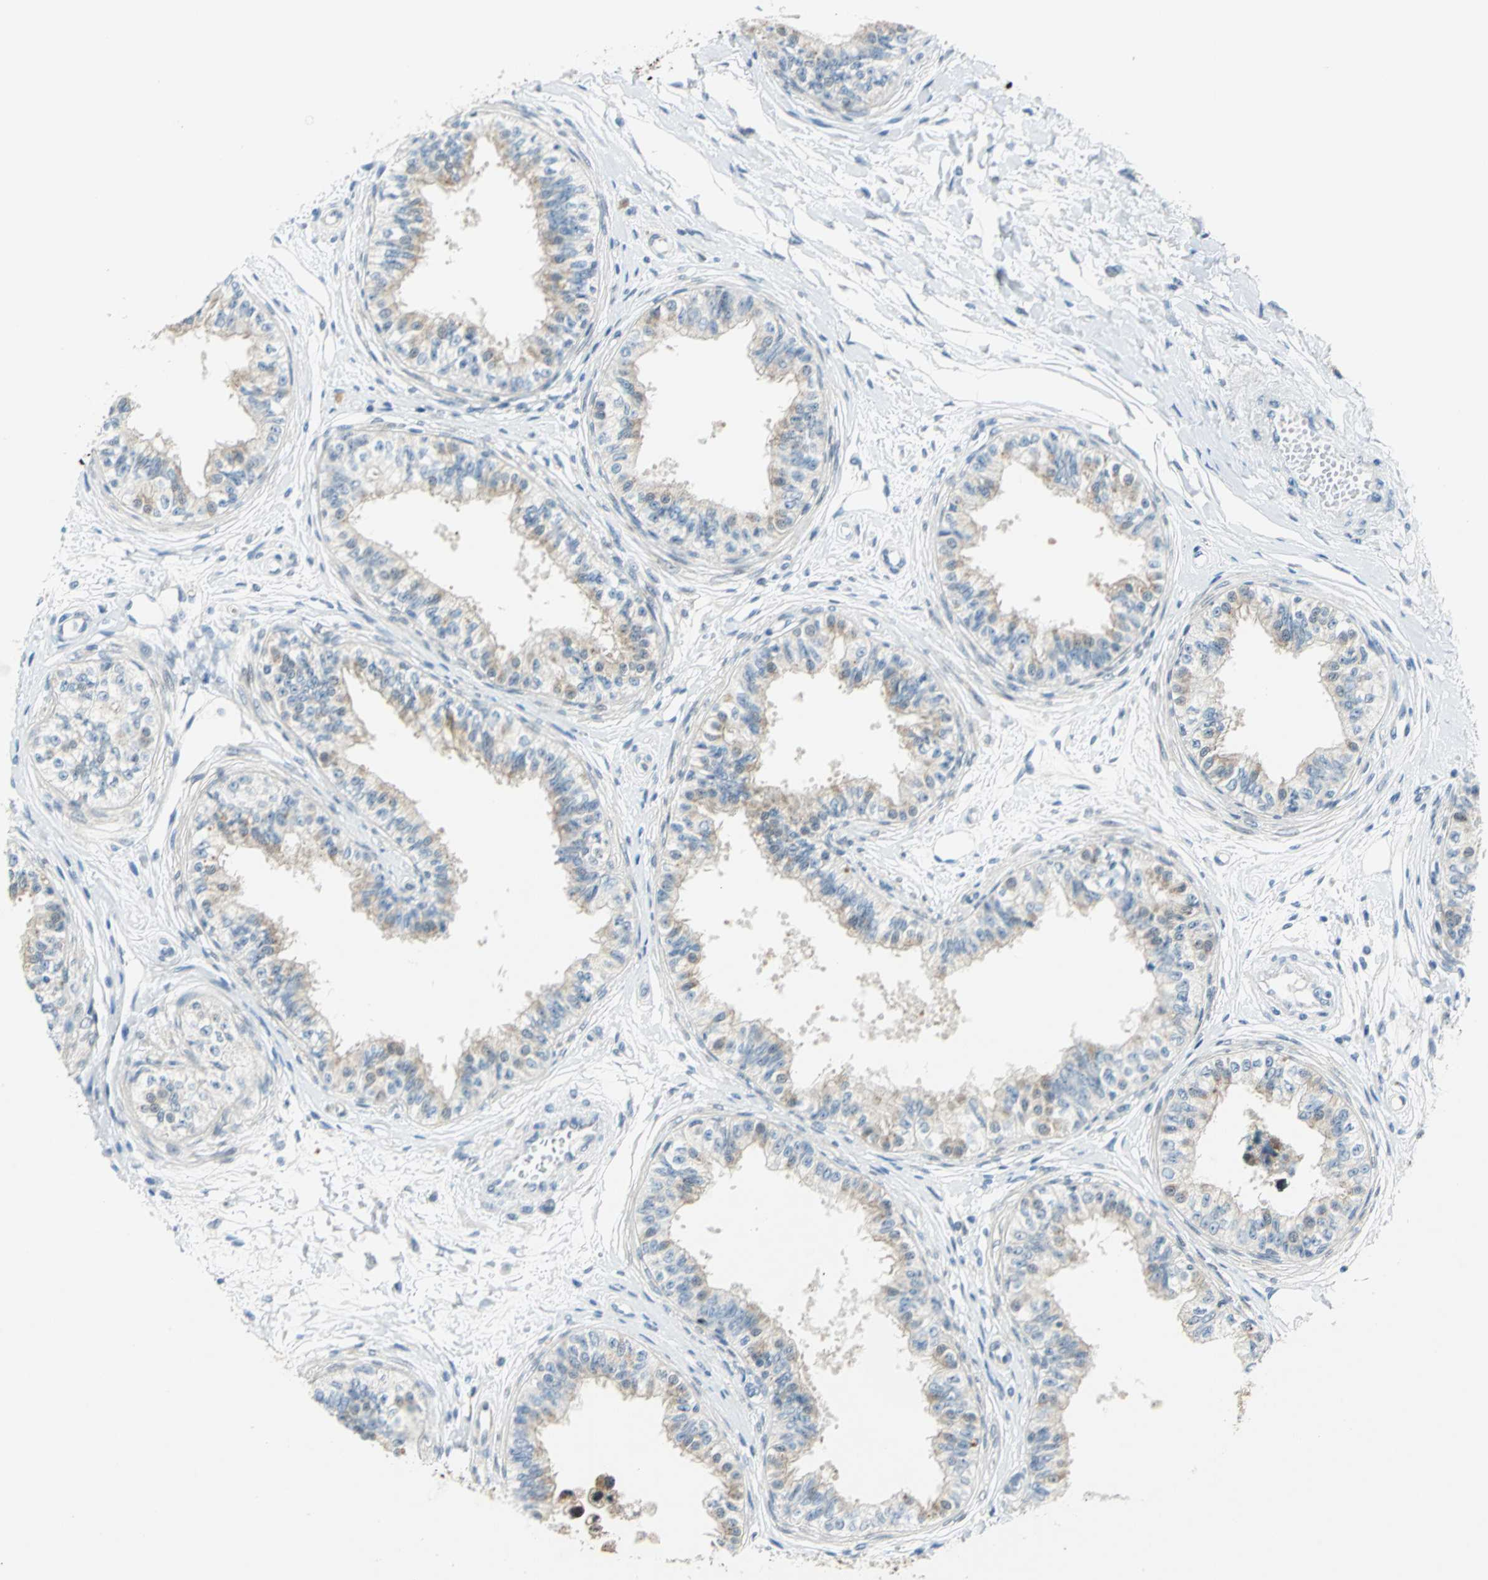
{"staining": {"intensity": "negative", "quantity": "none", "location": "none"}, "tissue": "epididymis", "cell_type": "Glandular cells", "image_type": "normal", "snomed": [{"axis": "morphology", "description": "Normal tissue, NOS"}, {"axis": "morphology", "description": "Adenocarcinoma, metastatic, NOS"}, {"axis": "topography", "description": "Testis"}, {"axis": "topography", "description": "Epididymis"}], "caption": "The photomicrograph shows no significant positivity in glandular cells of epididymis. (DAB IHC visualized using brightfield microscopy, high magnification).", "gene": "PIN1", "patient": {"sex": "male", "age": 26}}